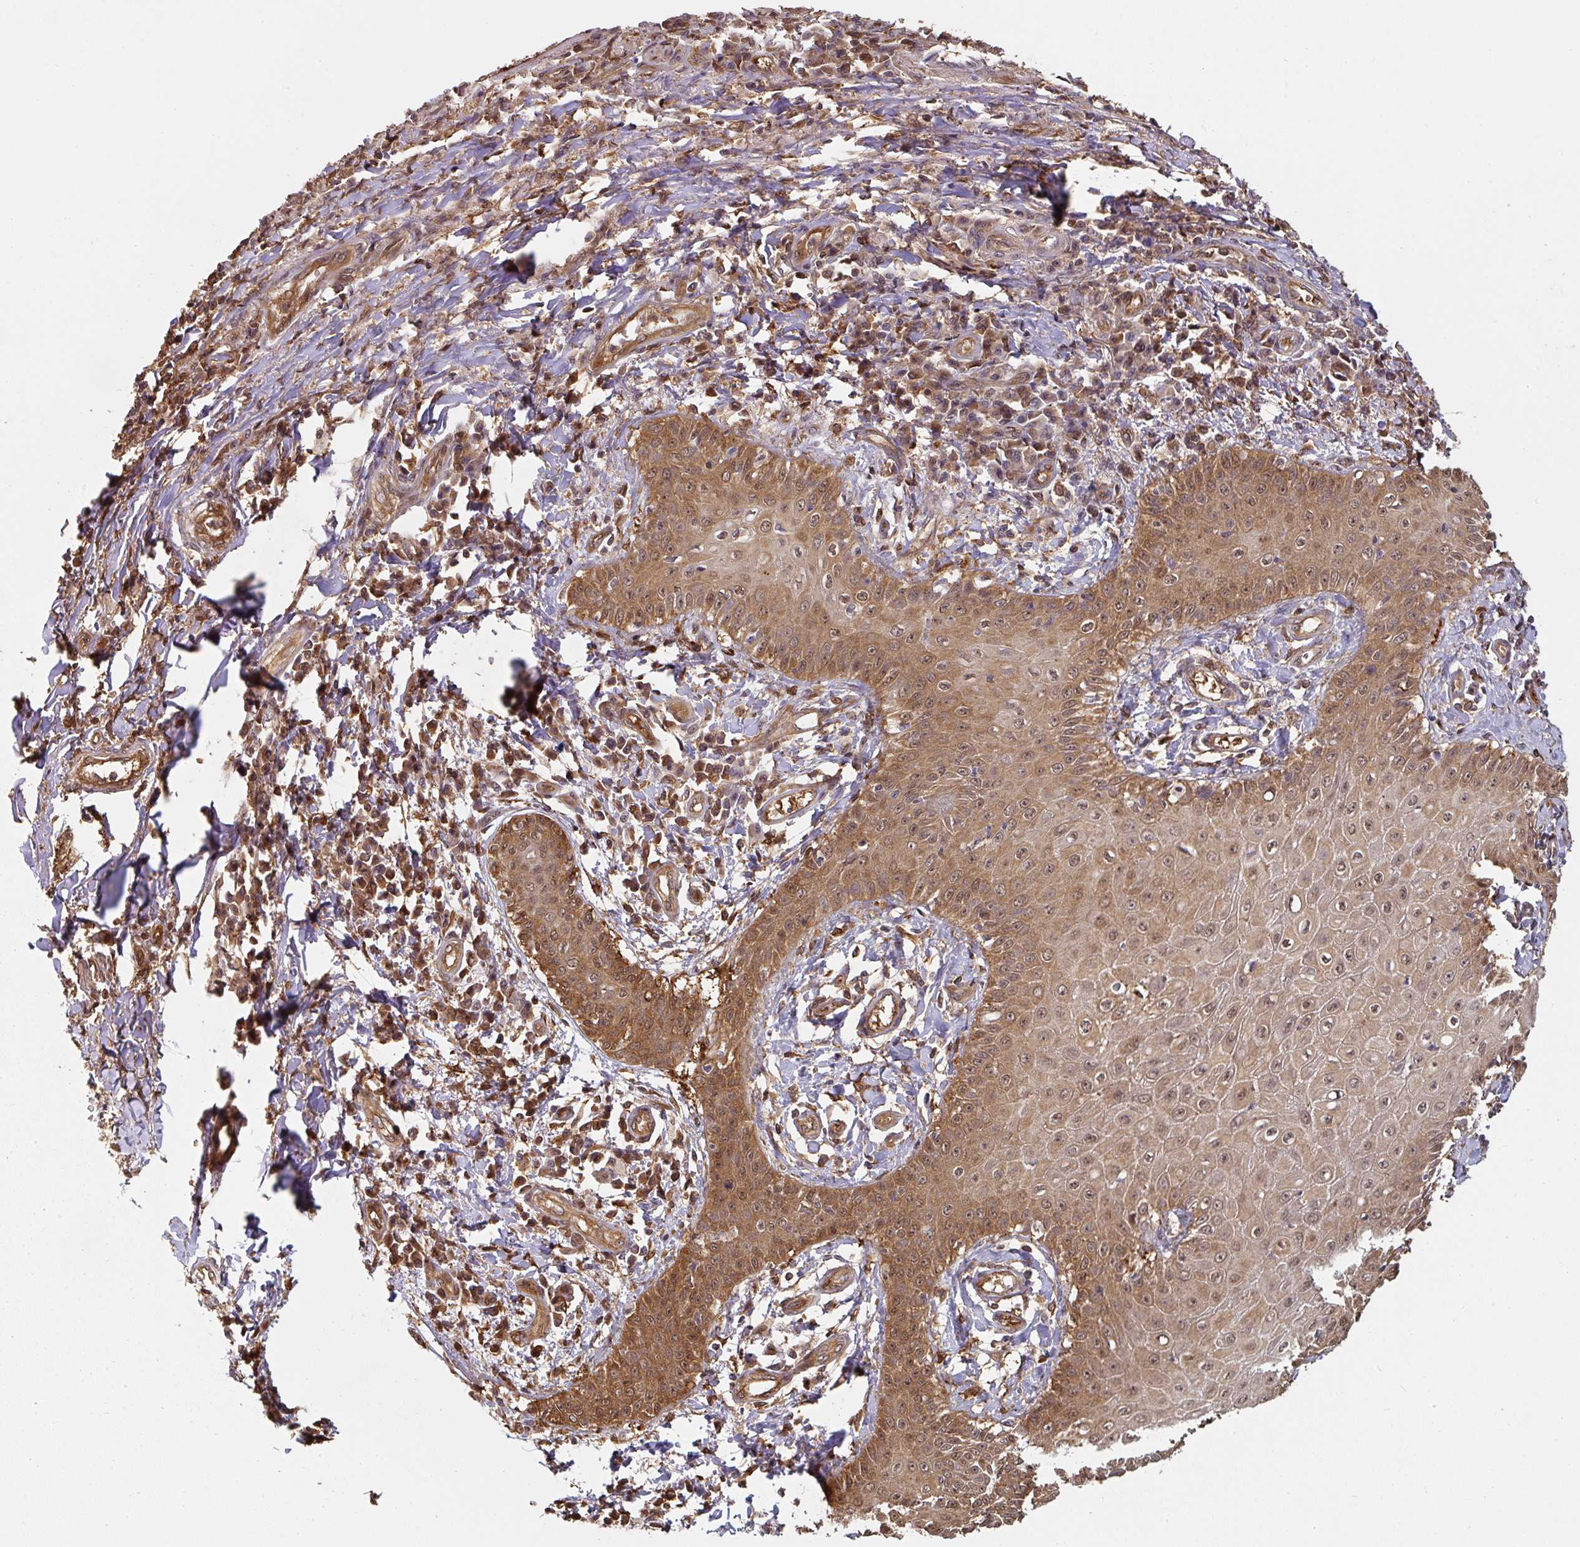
{"staining": {"intensity": "moderate", "quantity": ">75%", "location": "cytoplasmic/membranous"}, "tissue": "skin cancer", "cell_type": "Tumor cells", "image_type": "cancer", "snomed": [{"axis": "morphology", "description": "Squamous cell carcinoma, NOS"}, {"axis": "topography", "description": "Skin"}], "caption": "Immunohistochemical staining of human skin squamous cell carcinoma demonstrates medium levels of moderate cytoplasmic/membranous protein positivity in about >75% of tumor cells. (brown staining indicates protein expression, while blue staining denotes nuclei).", "gene": "ST13", "patient": {"sex": "male", "age": 70}}